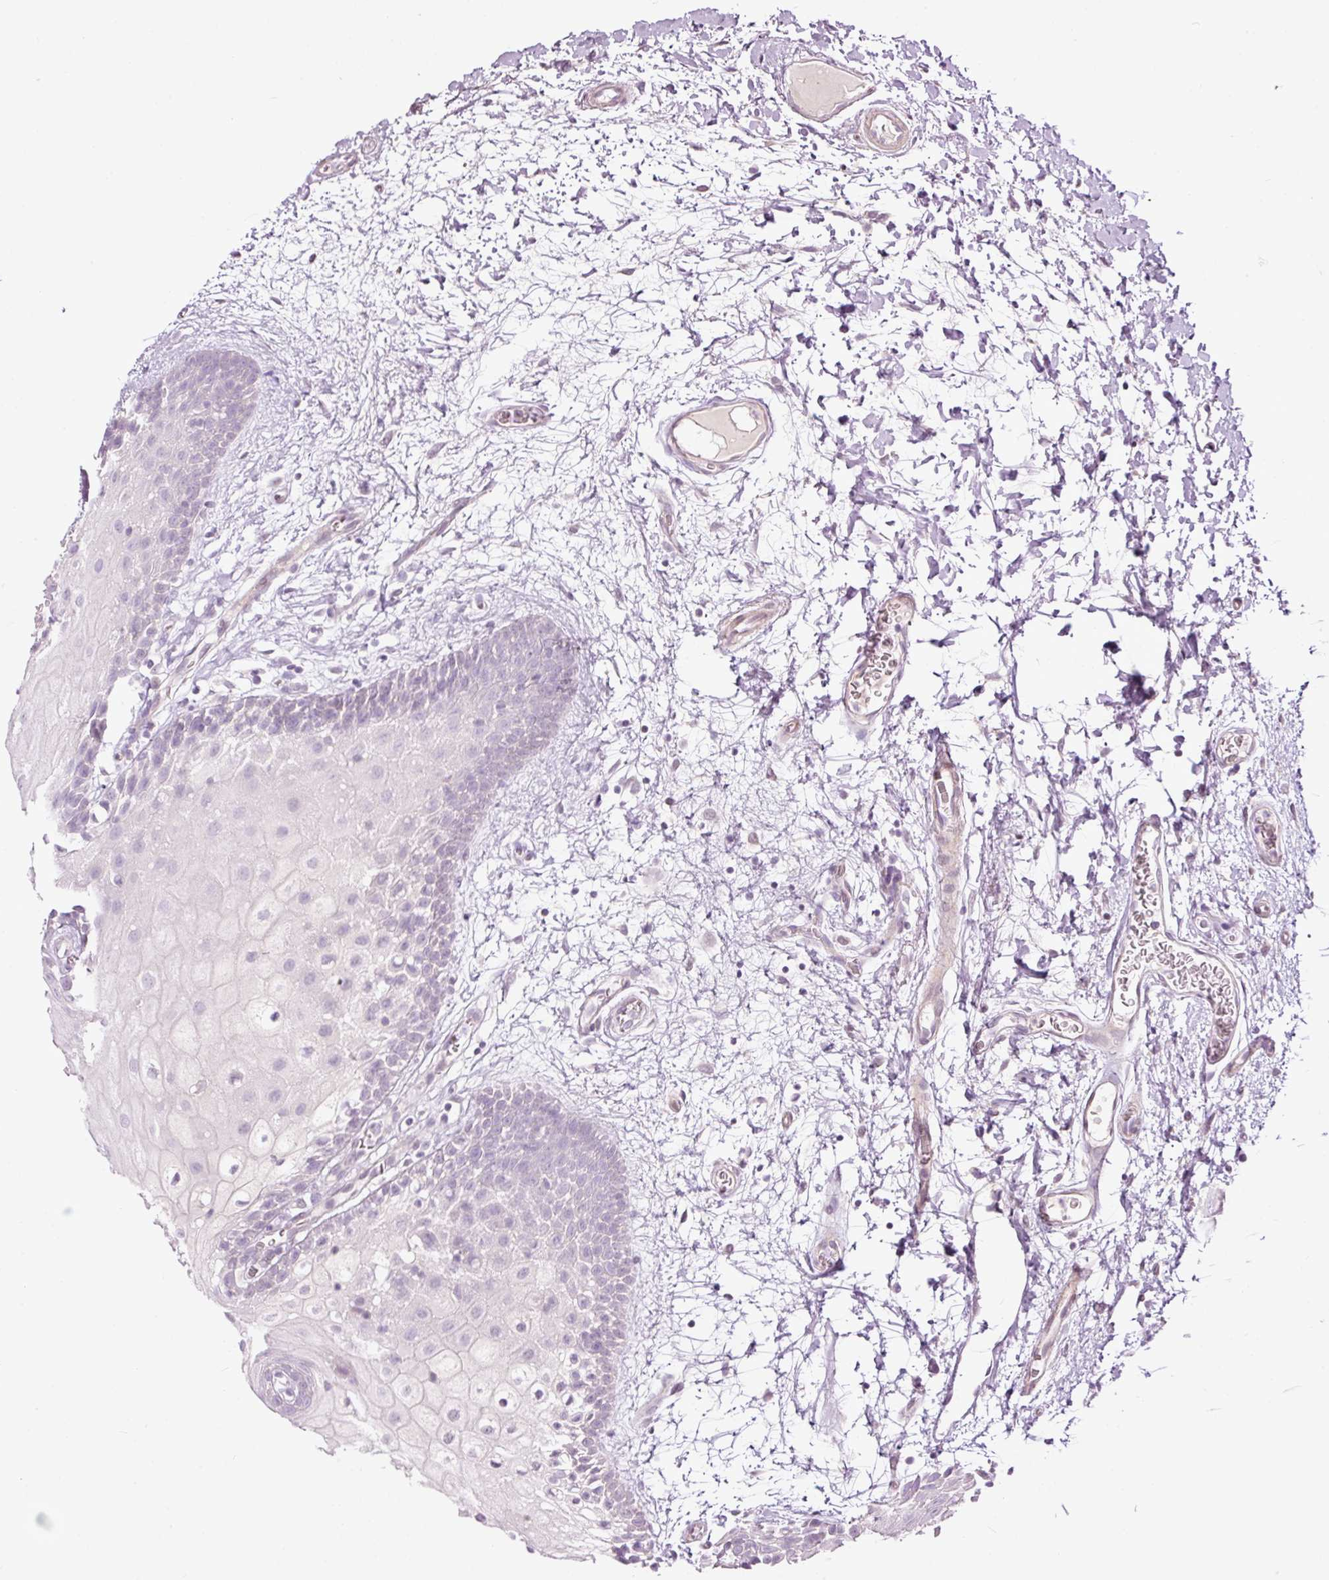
{"staining": {"intensity": "weak", "quantity": "<25%", "location": "cytoplasmic/membranous"}, "tissue": "oral mucosa", "cell_type": "Squamous epithelial cells", "image_type": "normal", "snomed": [{"axis": "morphology", "description": "Normal tissue, NOS"}, {"axis": "morphology", "description": "Squamous cell carcinoma, NOS"}, {"axis": "topography", "description": "Oral tissue"}, {"axis": "topography", "description": "Tounge, NOS"}, {"axis": "topography", "description": "Head-Neck"}], "caption": "The image displays no significant positivity in squamous epithelial cells of oral mucosa. (Stains: DAB IHC with hematoxylin counter stain, Microscopy: brightfield microscopy at high magnification).", "gene": "FCRL4", "patient": {"sex": "male", "age": 76}}